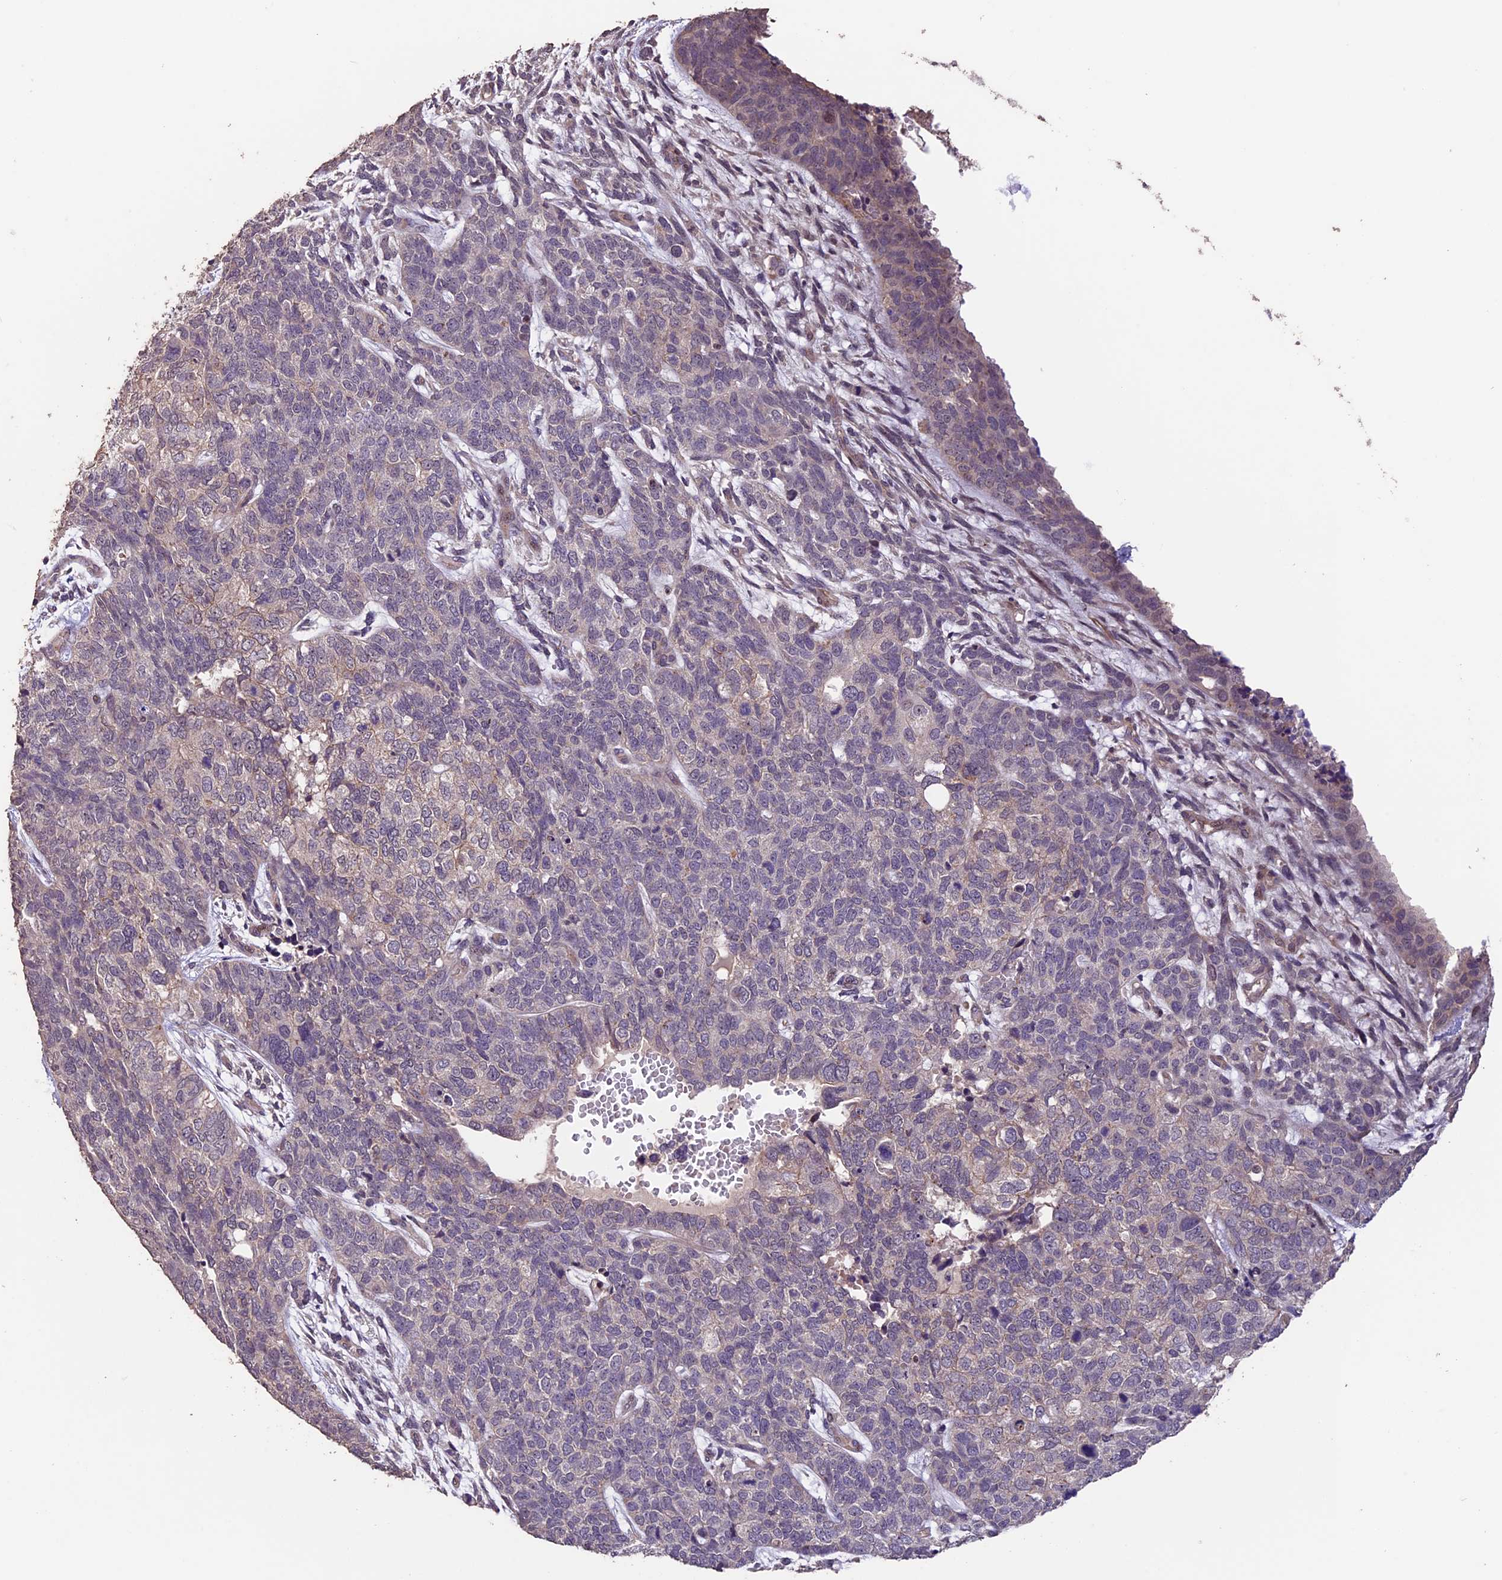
{"staining": {"intensity": "negative", "quantity": "none", "location": "none"}, "tissue": "cervical cancer", "cell_type": "Tumor cells", "image_type": "cancer", "snomed": [{"axis": "morphology", "description": "Squamous cell carcinoma, NOS"}, {"axis": "topography", "description": "Cervix"}], "caption": "A high-resolution micrograph shows IHC staining of squamous cell carcinoma (cervical), which shows no significant staining in tumor cells.", "gene": "GNB5", "patient": {"sex": "female", "age": 63}}